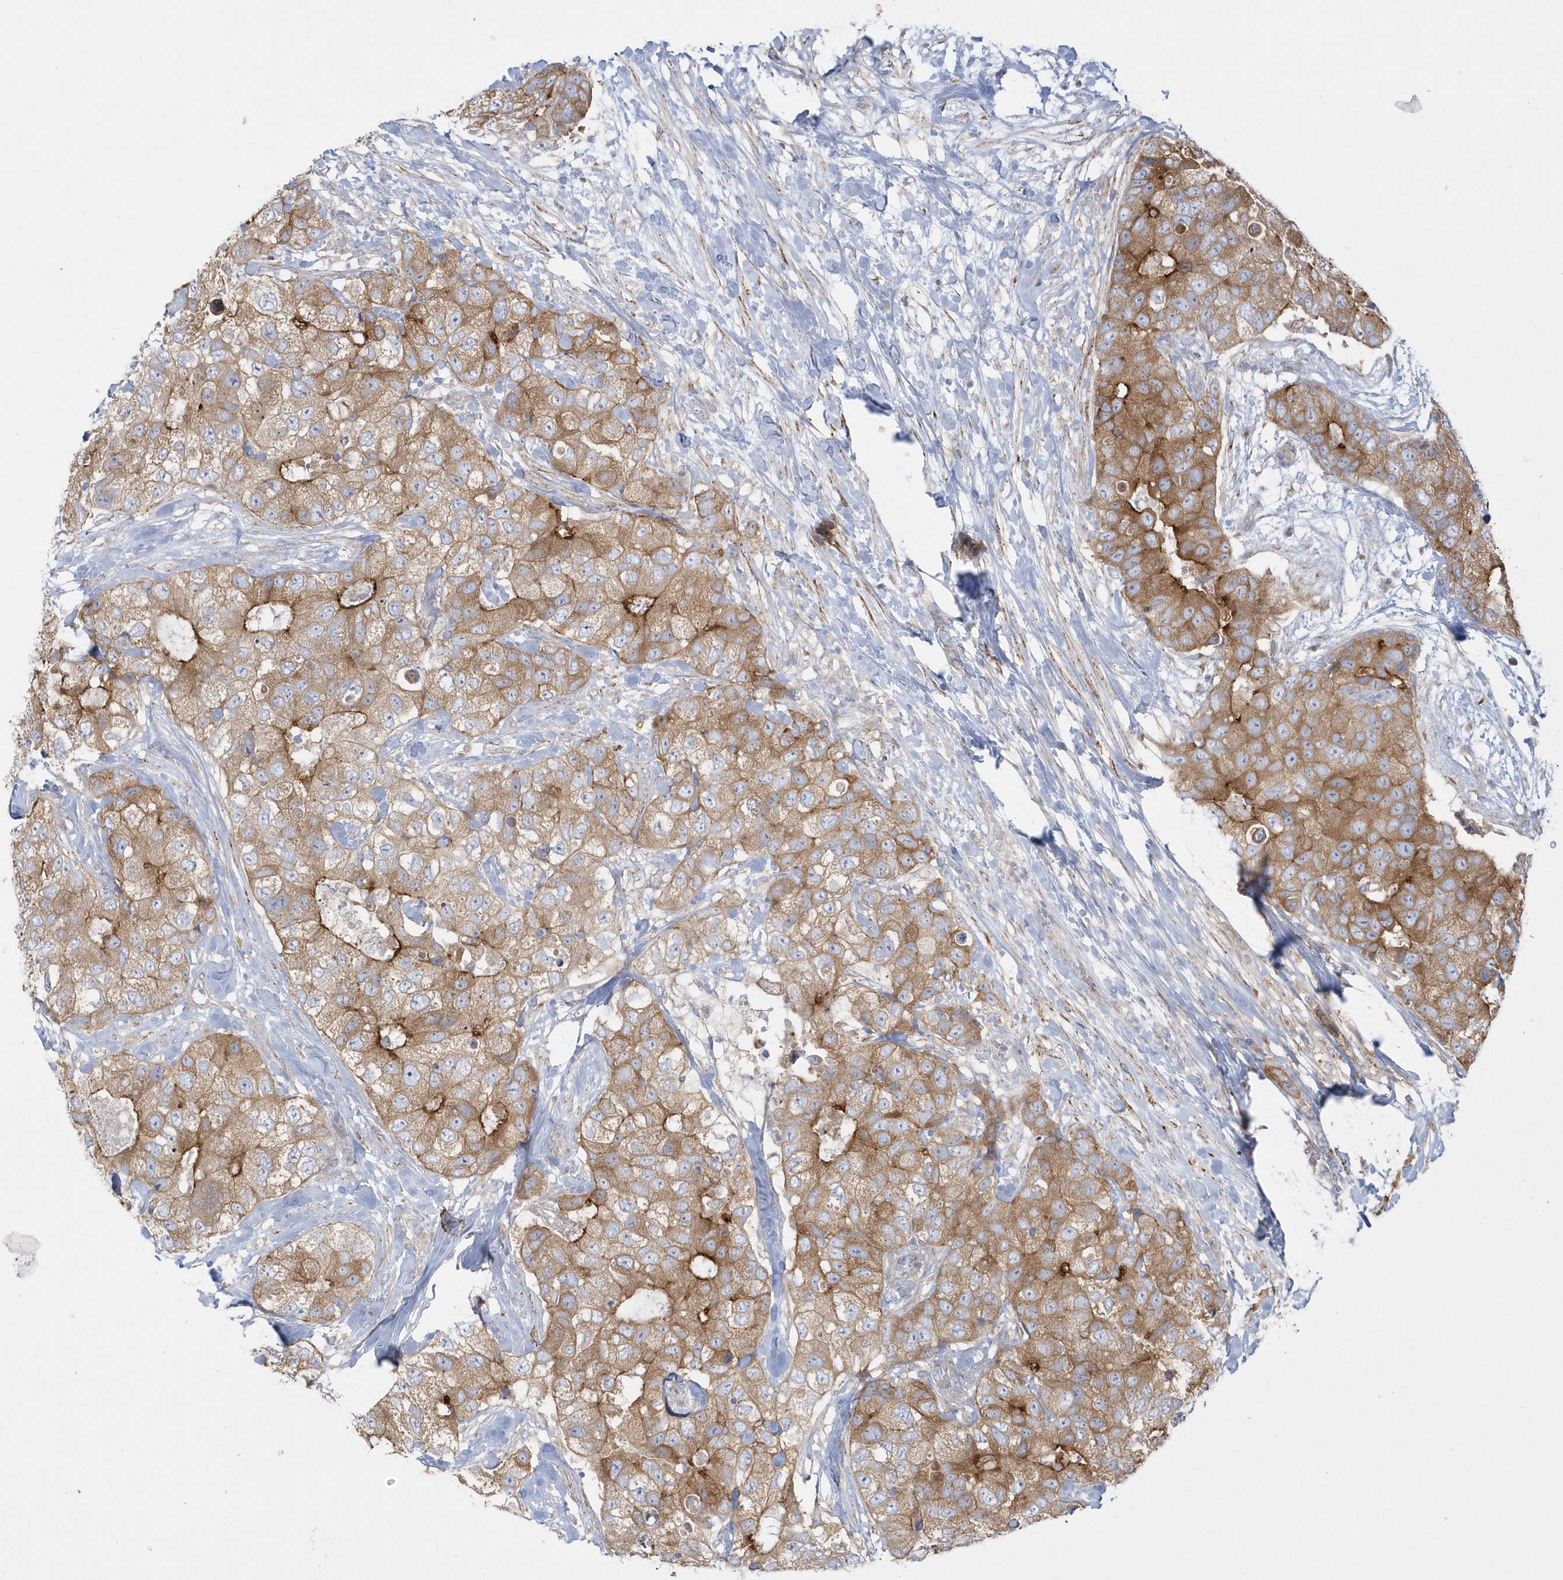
{"staining": {"intensity": "moderate", "quantity": ">75%", "location": "cytoplasmic/membranous"}, "tissue": "breast cancer", "cell_type": "Tumor cells", "image_type": "cancer", "snomed": [{"axis": "morphology", "description": "Duct carcinoma"}, {"axis": "topography", "description": "Breast"}], "caption": "Moderate cytoplasmic/membranous protein expression is present in approximately >75% of tumor cells in invasive ductal carcinoma (breast). (brown staining indicates protein expression, while blue staining denotes nuclei).", "gene": "DNAJC18", "patient": {"sex": "female", "age": 62}}